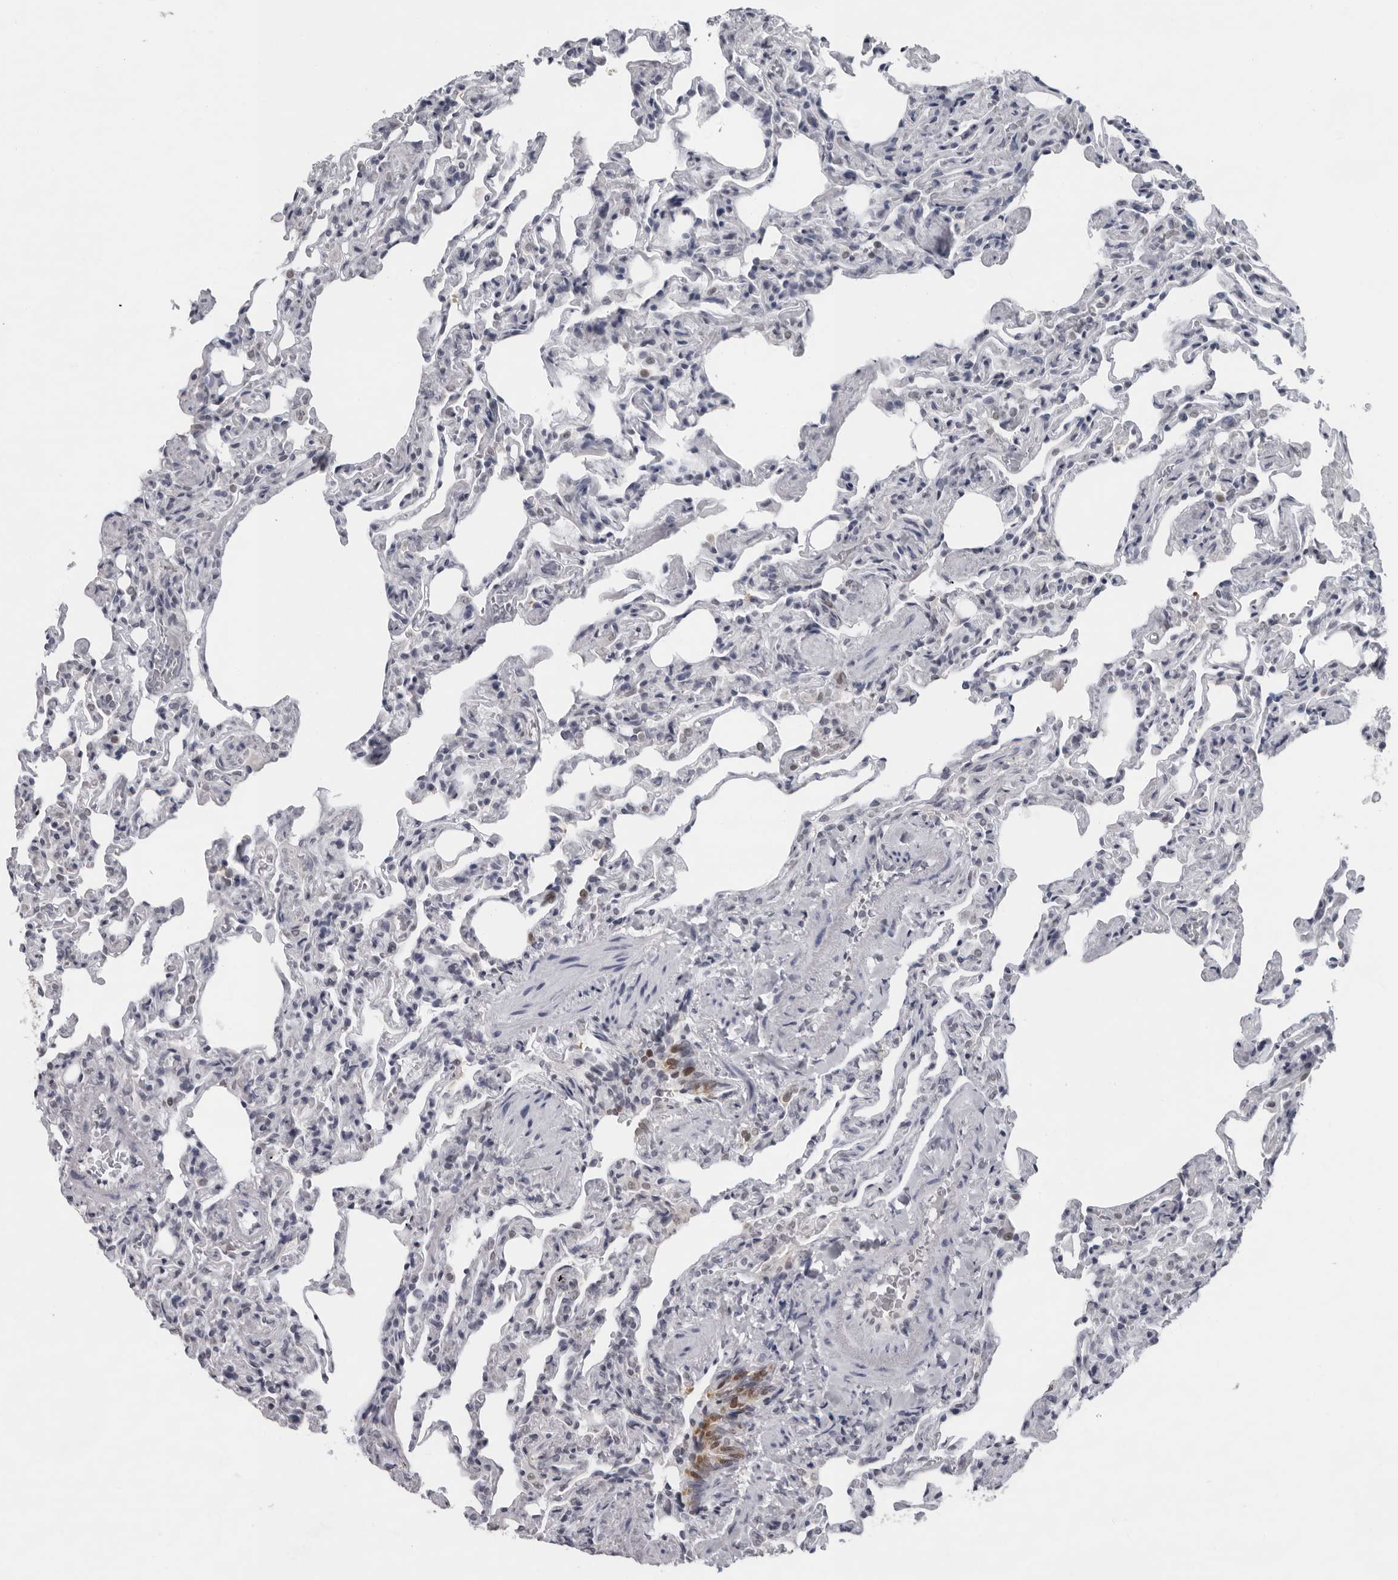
{"staining": {"intensity": "negative", "quantity": "none", "location": "none"}, "tissue": "lung", "cell_type": "Alveolar cells", "image_type": "normal", "snomed": [{"axis": "morphology", "description": "Normal tissue, NOS"}, {"axis": "topography", "description": "Lung"}], "caption": "Immunohistochemistry (IHC) image of benign lung: human lung stained with DAB (3,3'-diaminobenzidine) demonstrates no significant protein positivity in alveolar cells. Nuclei are stained in blue.", "gene": "LZIC", "patient": {"sex": "male", "age": 20}}